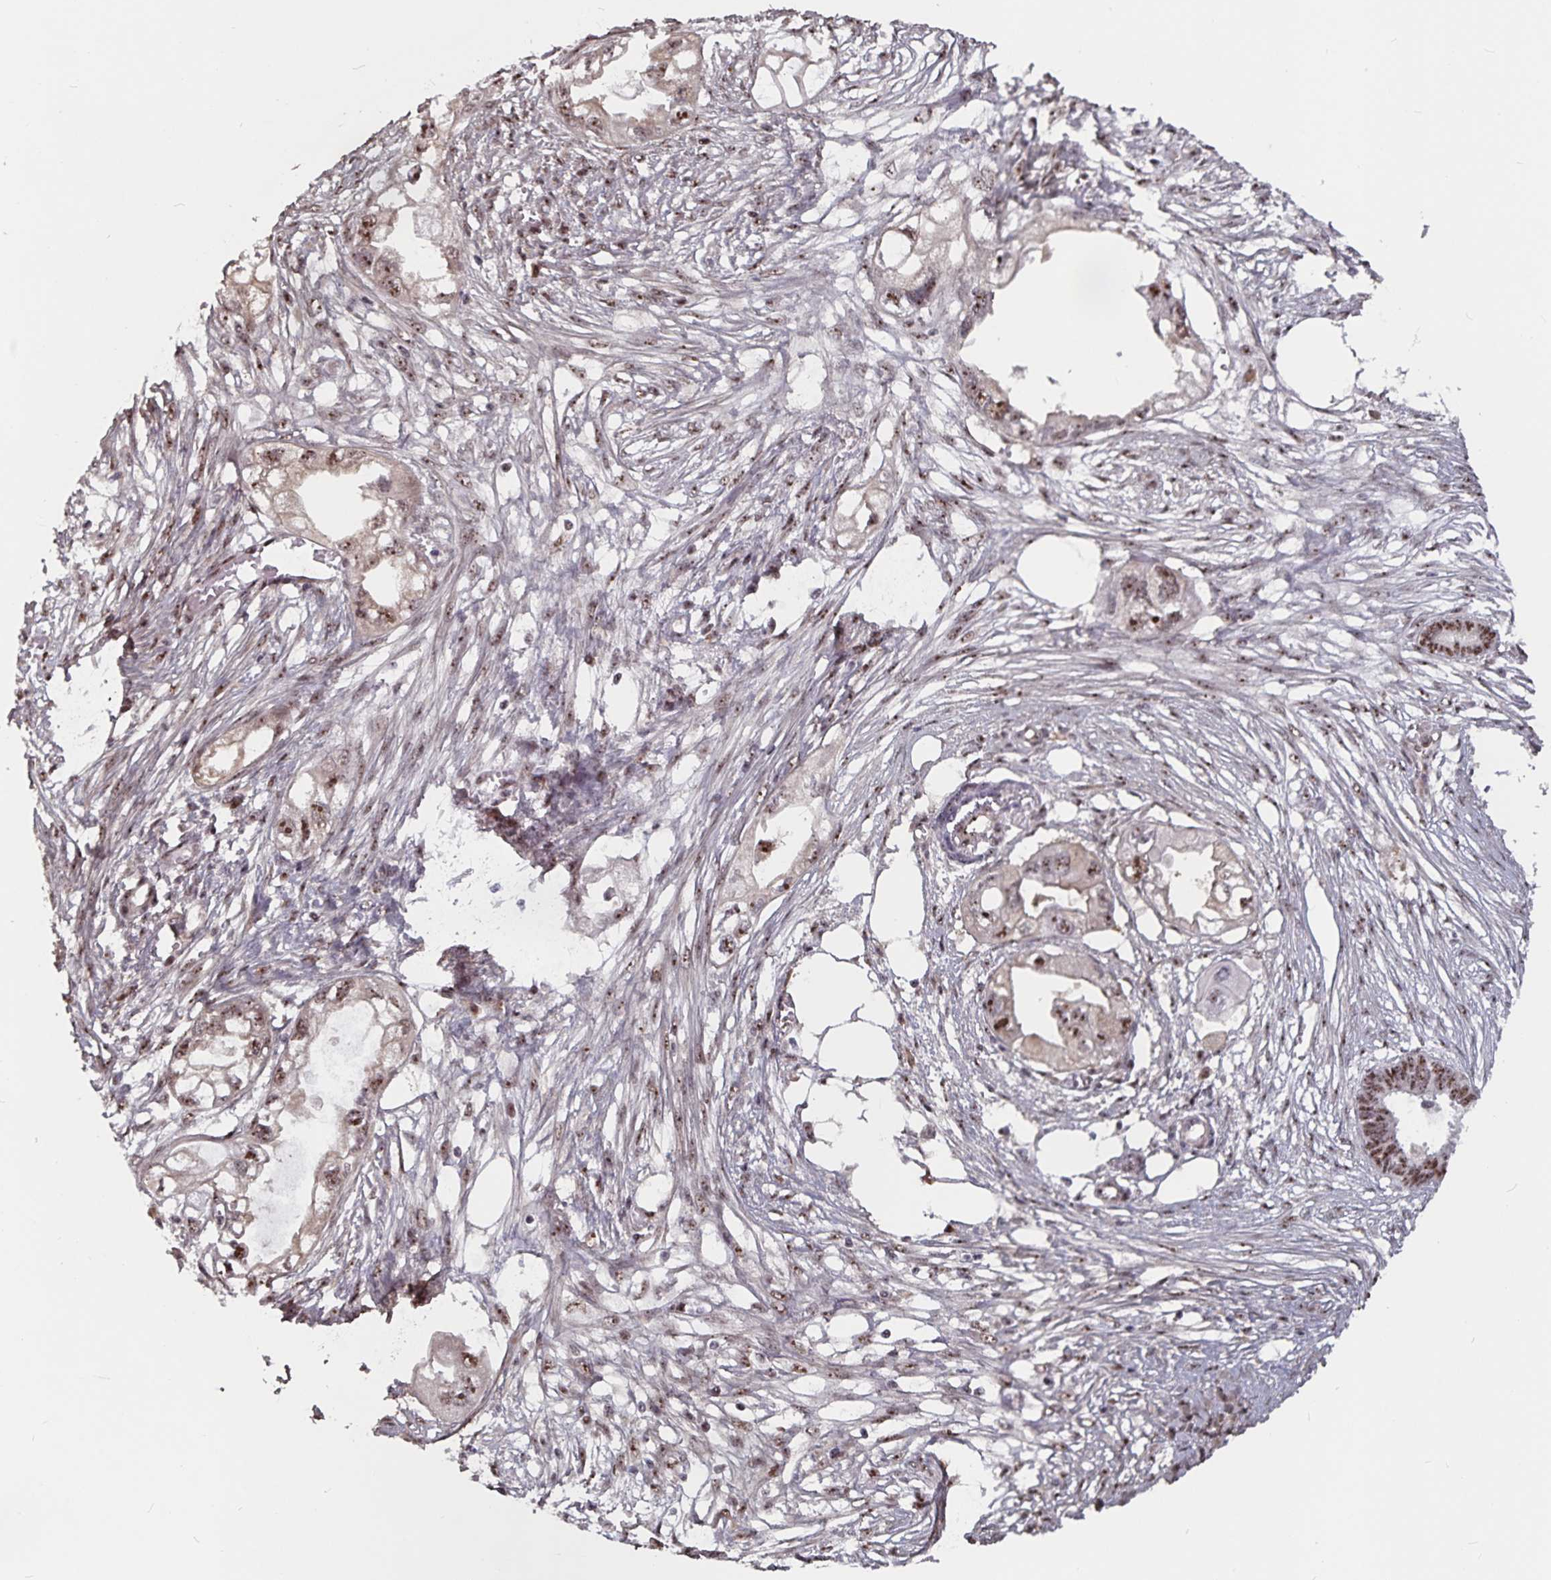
{"staining": {"intensity": "moderate", "quantity": ">75%", "location": "nuclear"}, "tissue": "endometrial cancer", "cell_type": "Tumor cells", "image_type": "cancer", "snomed": [{"axis": "morphology", "description": "Adenocarcinoma, NOS"}, {"axis": "morphology", "description": "Adenocarcinoma, metastatic, NOS"}, {"axis": "topography", "description": "Adipose tissue"}, {"axis": "topography", "description": "Endometrium"}], "caption": "The histopathology image reveals staining of endometrial cancer (adenocarcinoma), revealing moderate nuclear protein positivity (brown color) within tumor cells.", "gene": "LAS1L", "patient": {"sex": "female", "age": 67}}